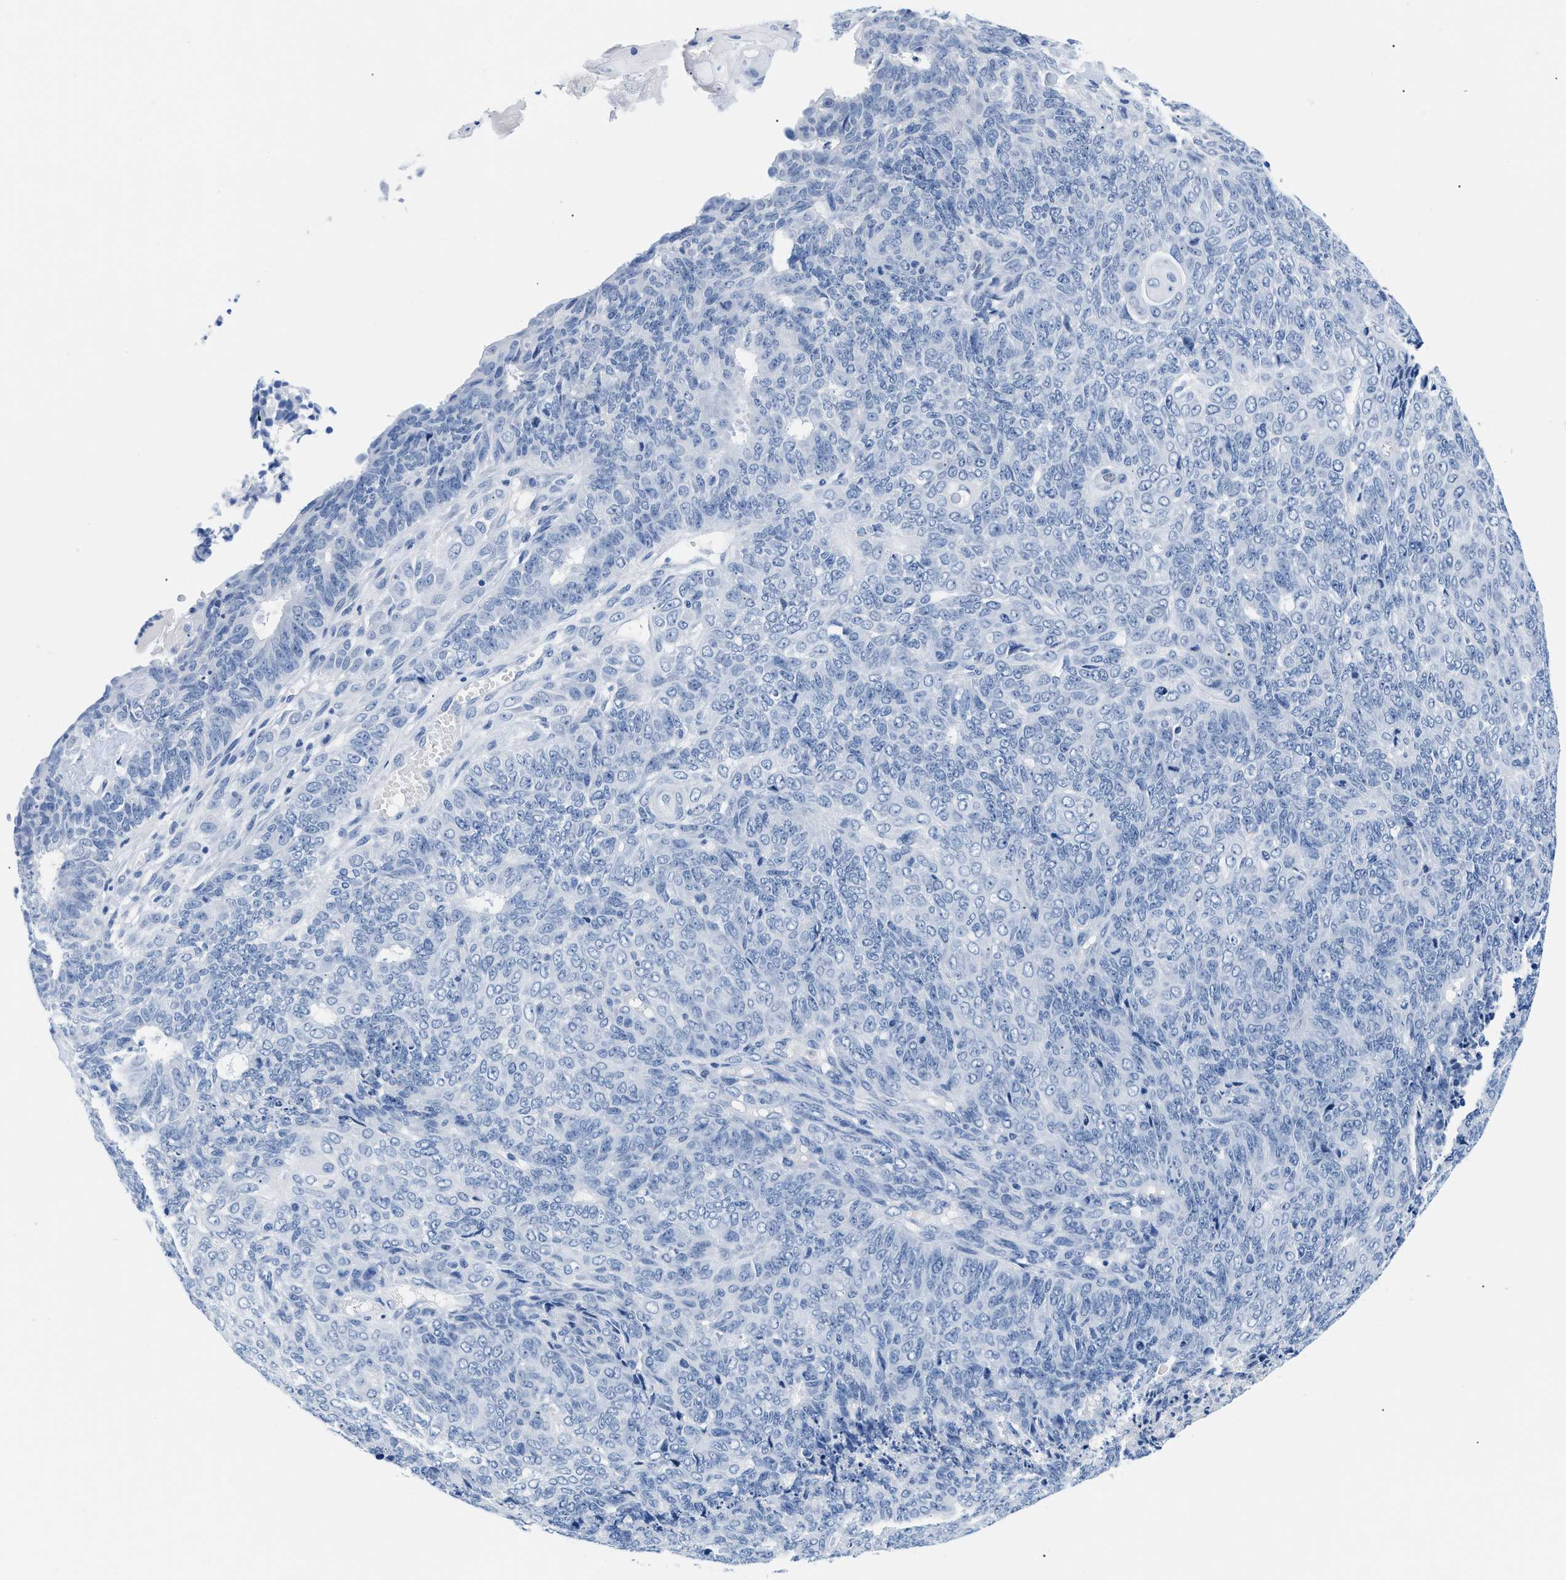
{"staining": {"intensity": "negative", "quantity": "none", "location": "none"}, "tissue": "endometrial cancer", "cell_type": "Tumor cells", "image_type": "cancer", "snomed": [{"axis": "morphology", "description": "Adenocarcinoma, NOS"}, {"axis": "topography", "description": "Endometrium"}], "caption": "High magnification brightfield microscopy of endometrial cancer (adenocarcinoma) stained with DAB (brown) and counterstained with hematoxylin (blue): tumor cells show no significant staining.", "gene": "GSN", "patient": {"sex": "female", "age": 32}}